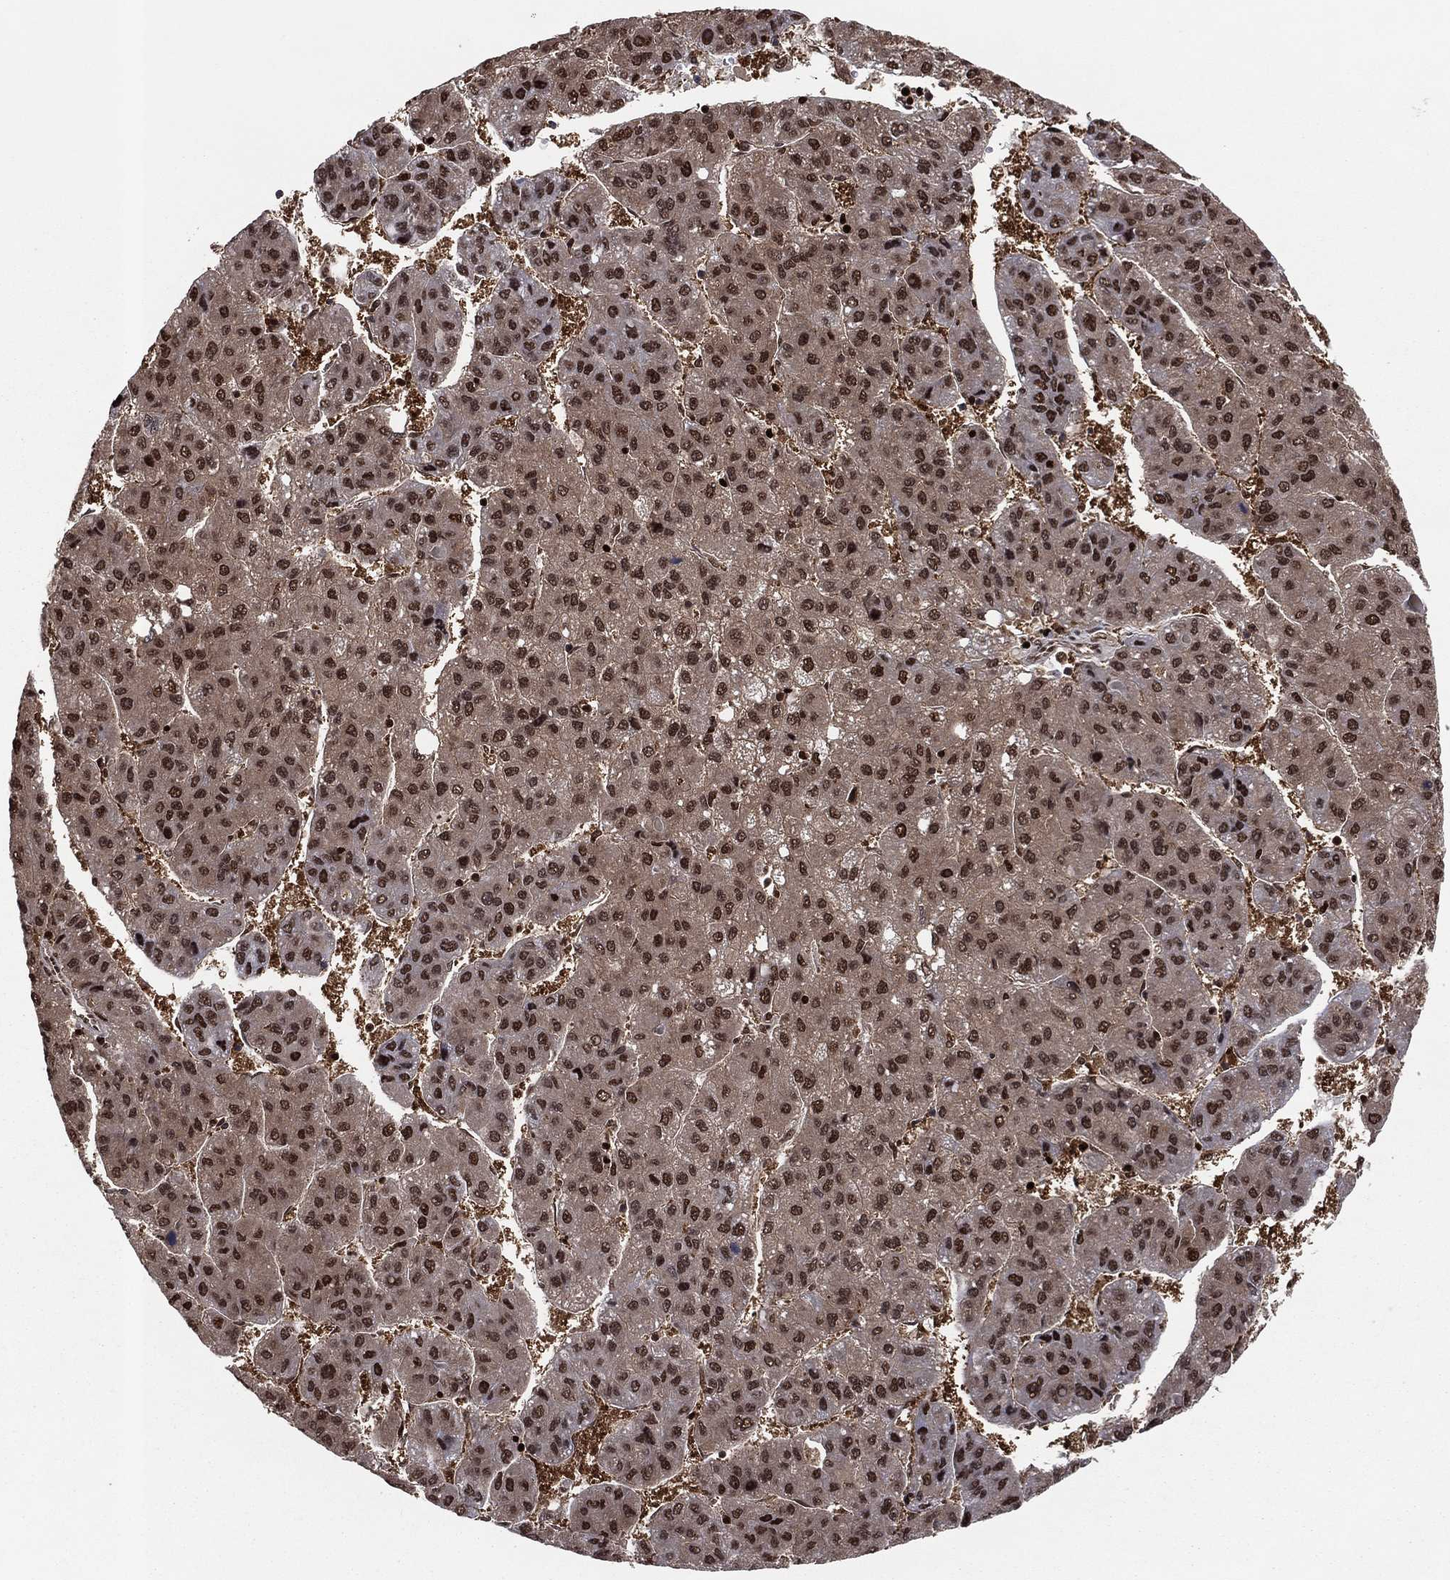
{"staining": {"intensity": "strong", "quantity": ">75%", "location": "cytoplasmic/membranous,nuclear"}, "tissue": "liver cancer", "cell_type": "Tumor cells", "image_type": "cancer", "snomed": [{"axis": "morphology", "description": "Carcinoma, Hepatocellular, NOS"}, {"axis": "topography", "description": "Liver"}], "caption": "Immunohistochemistry histopathology image of liver cancer (hepatocellular carcinoma) stained for a protein (brown), which exhibits high levels of strong cytoplasmic/membranous and nuclear expression in about >75% of tumor cells.", "gene": "PSMA1", "patient": {"sex": "female", "age": 82}}